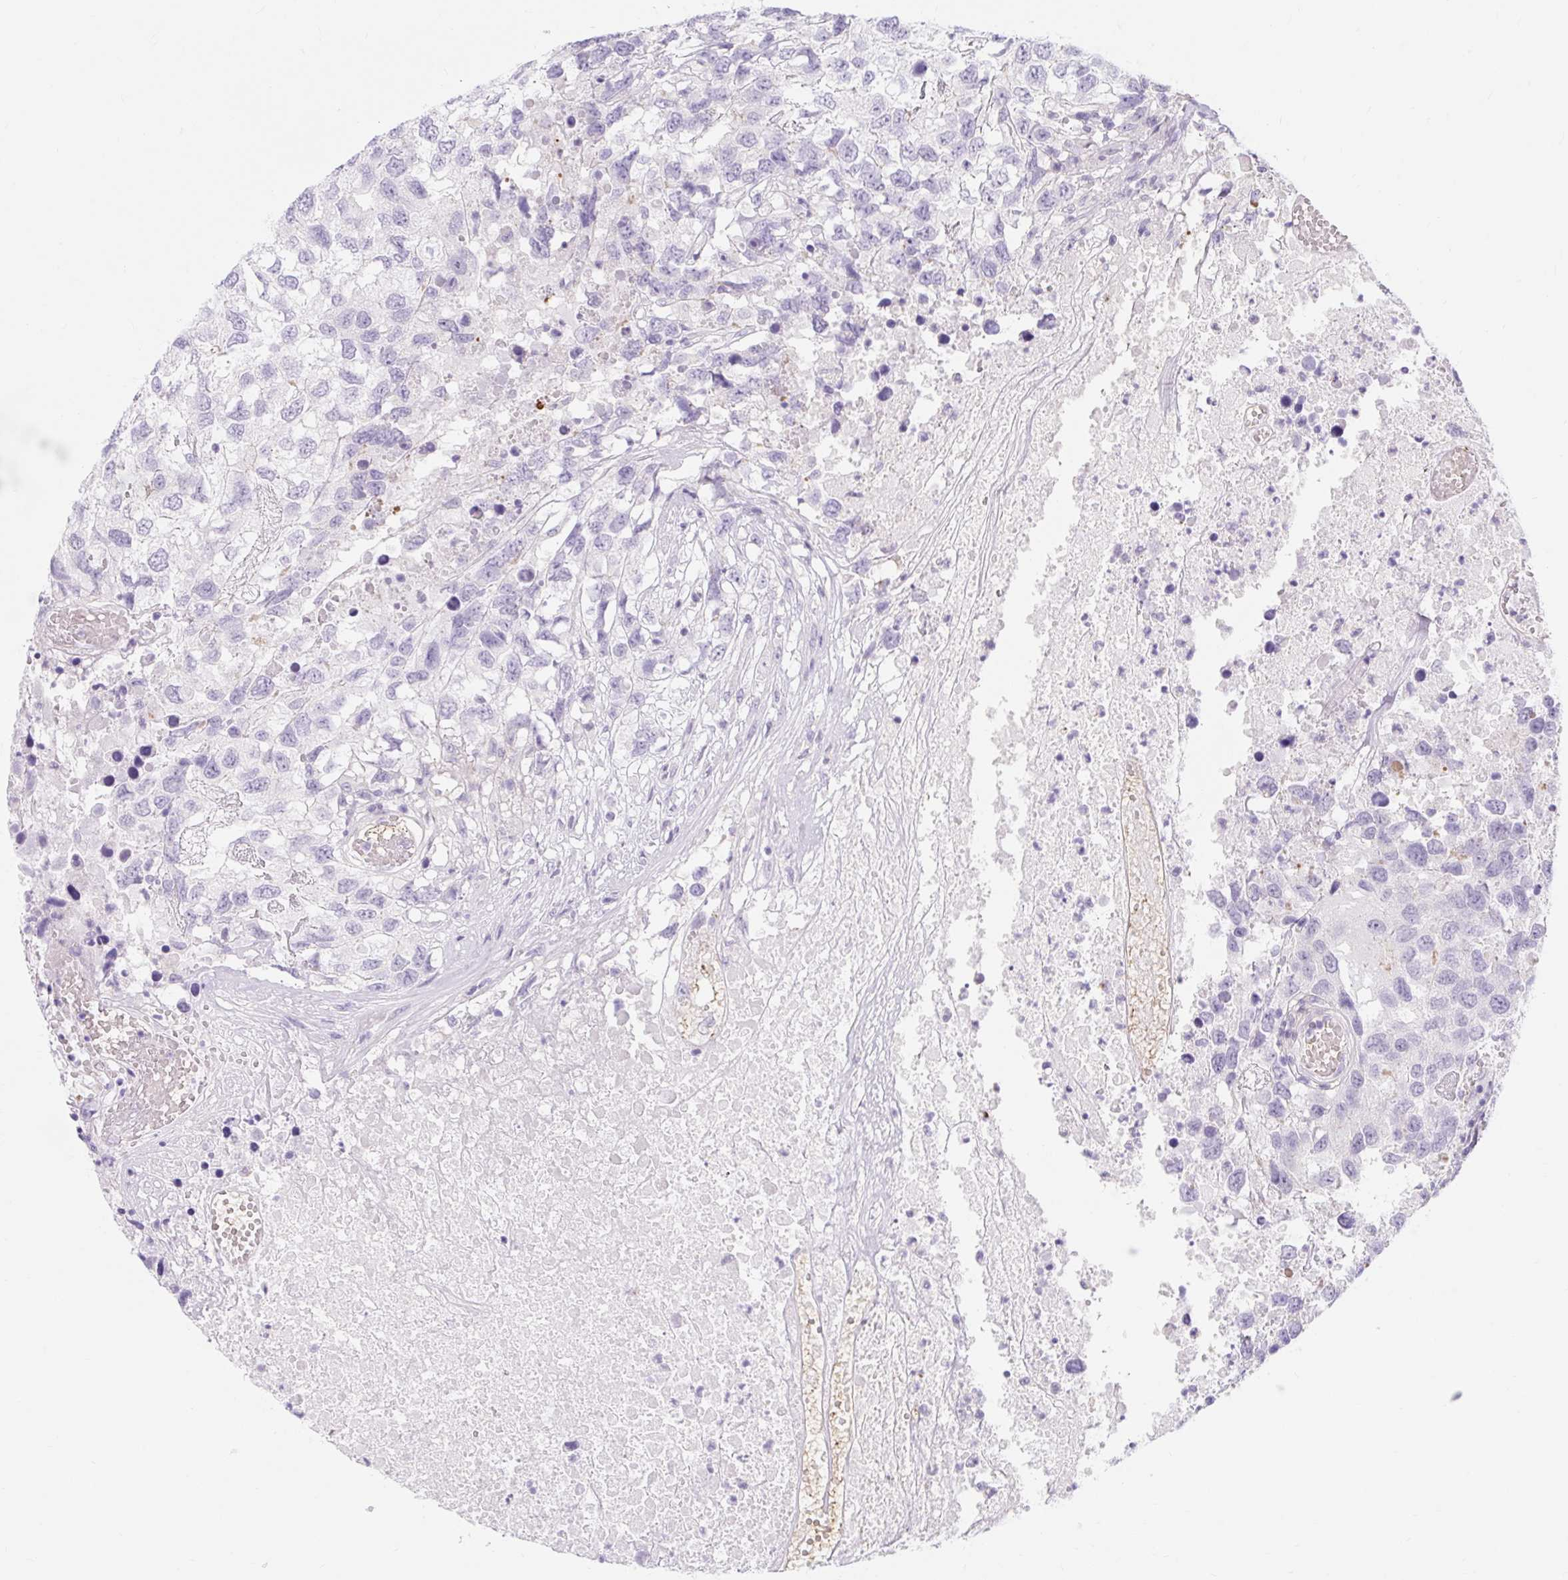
{"staining": {"intensity": "negative", "quantity": "none", "location": "none"}, "tissue": "testis cancer", "cell_type": "Tumor cells", "image_type": "cancer", "snomed": [{"axis": "morphology", "description": "Carcinoma, Embryonal, NOS"}, {"axis": "topography", "description": "Testis"}], "caption": "An immunohistochemistry (IHC) micrograph of testis cancer (embryonal carcinoma) is shown. There is no staining in tumor cells of testis cancer (embryonal carcinoma).", "gene": "SLC28A1", "patient": {"sex": "male", "age": 83}}